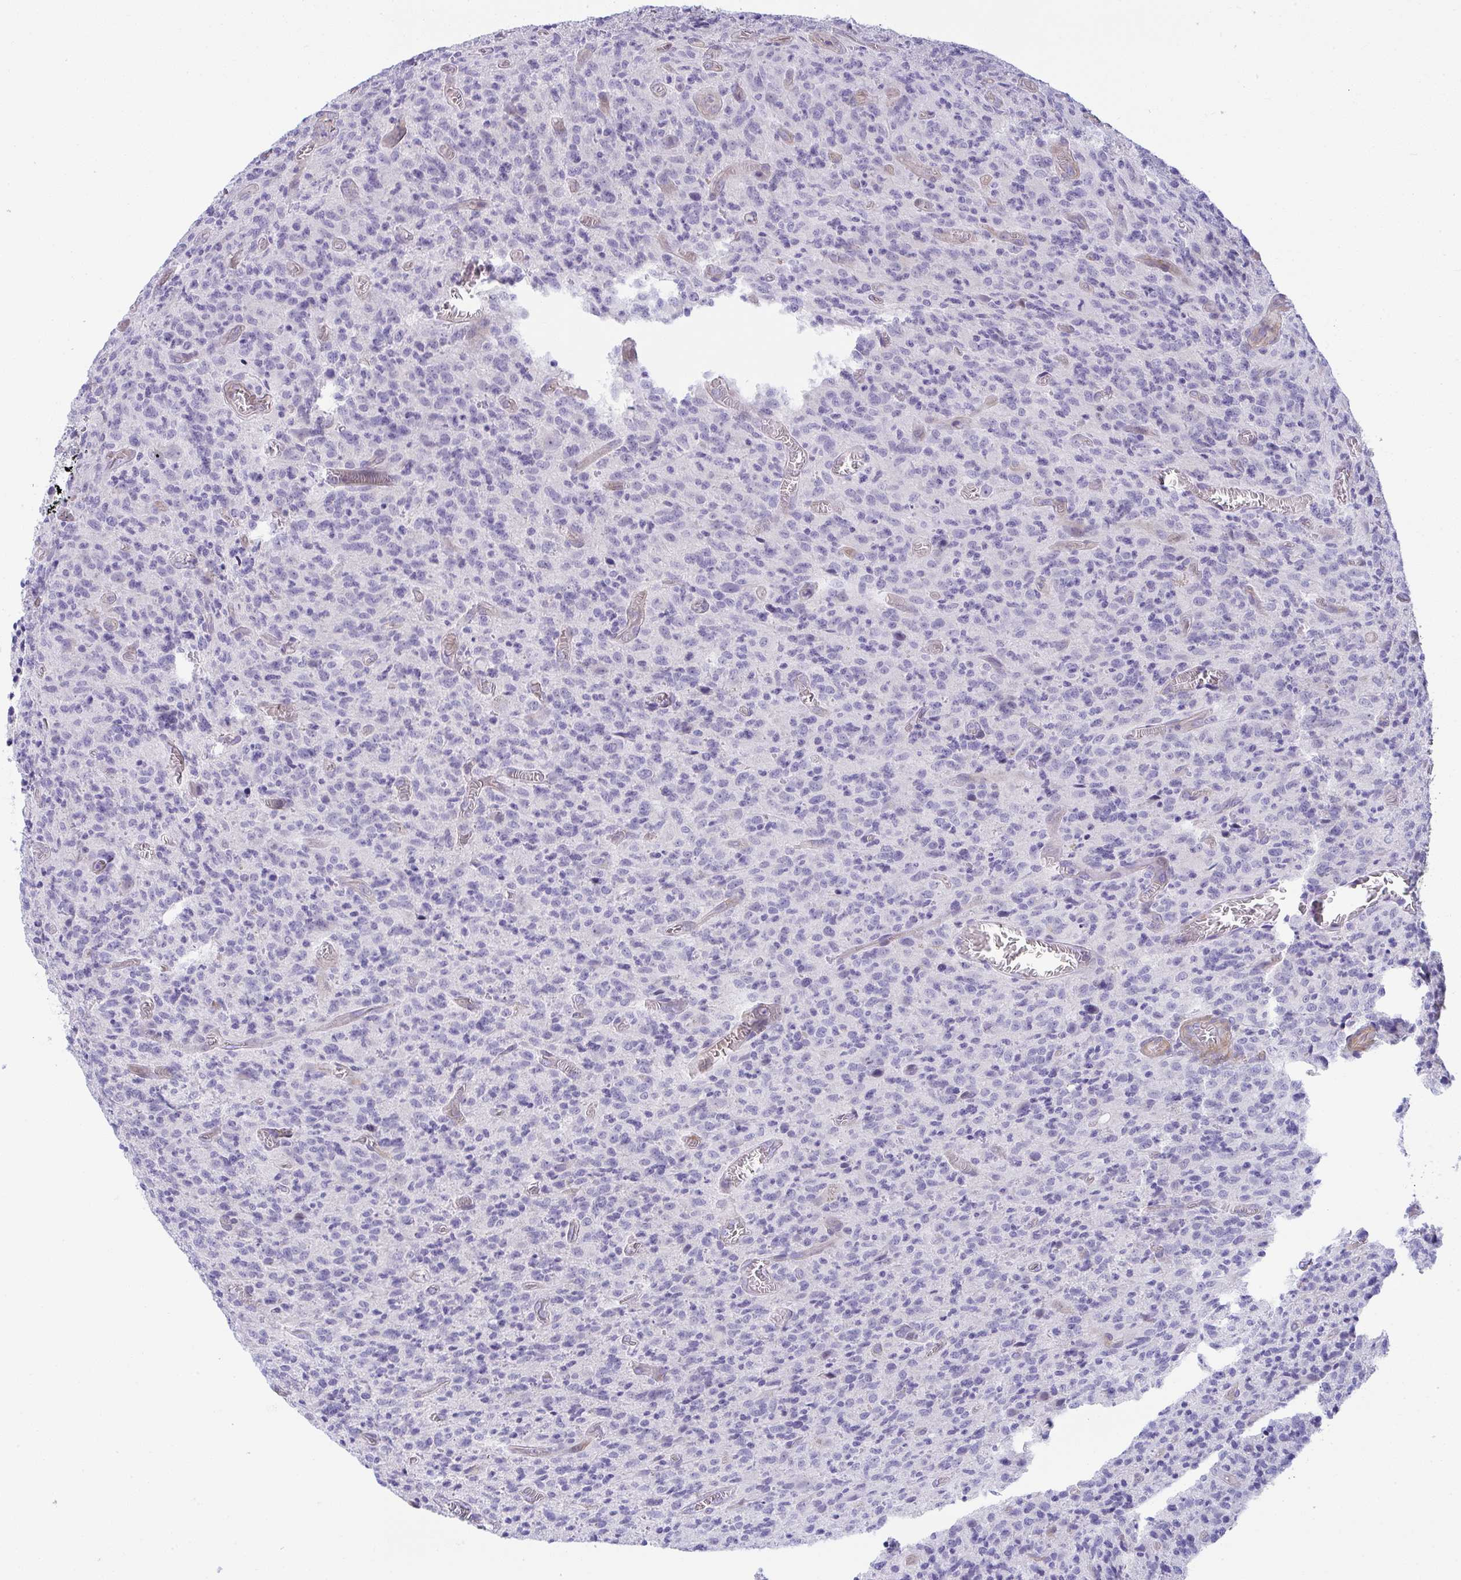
{"staining": {"intensity": "negative", "quantity": "none", "location": "none"}, "tissue": "glioma", "cell_type": "Tumor cells", "image_type": "cancer", "snomed": [{"axis": "morphology", "description": "Glioma, malignant, High grade"}, {"axis": "topography", "description": "Brain"}], "caption": "IHC photomicrograph of neoplastic tissue: human glioma stained with DAB (3,3'-diaminobenzidine) demonstrates no significant protein staining in tumor cells. Brightfield microscopy of immunohistochemistry stained with DAB (3,3'-diaminobenzidine) (brown) and hematoxylin (blue), captured at high magnification.", "gene": "MYL12A", "patient": {"sex": "male", "age": 76}}